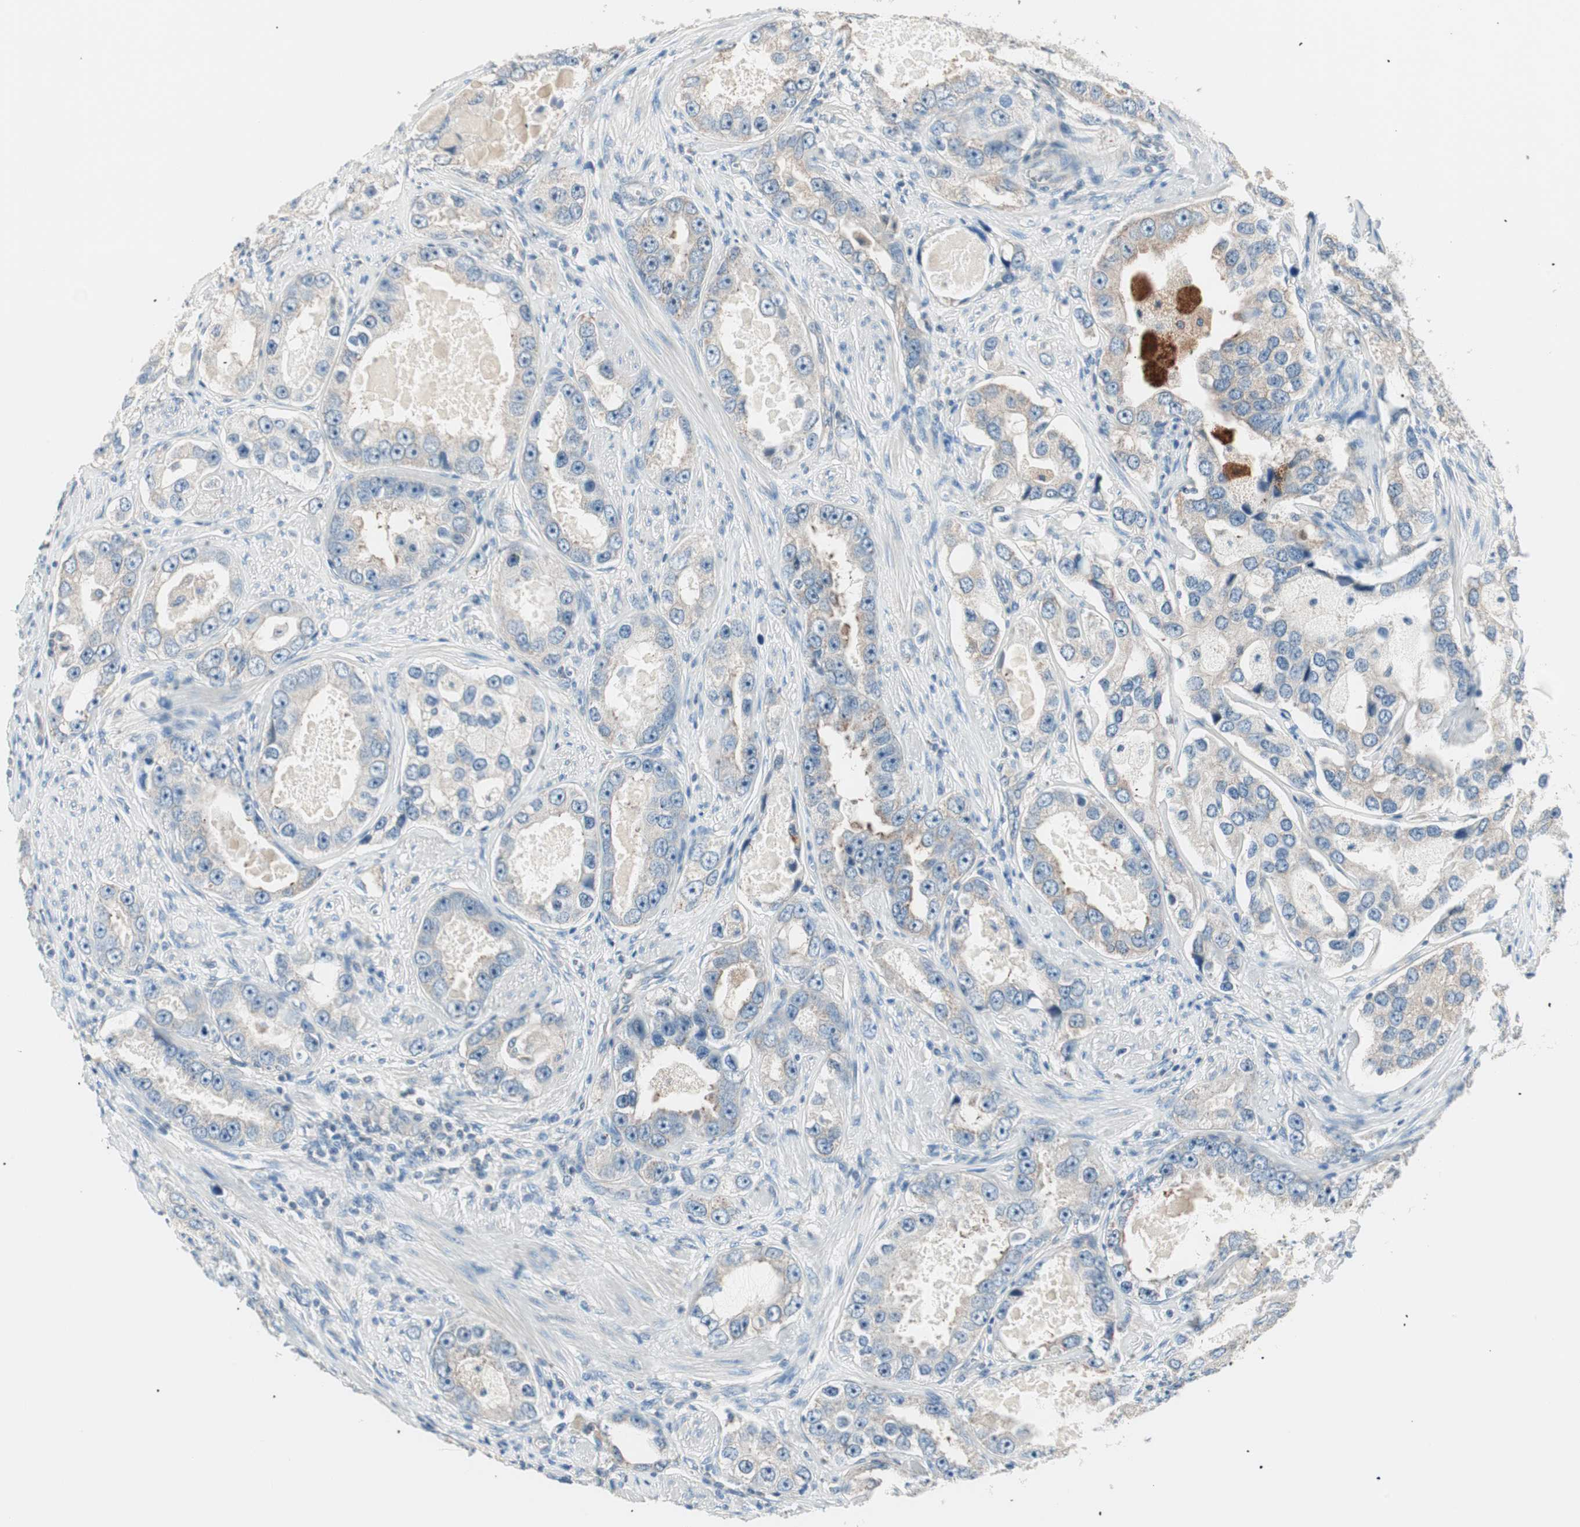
{"staining": {"intensity": "weak", "quantity": "<25%", "location": "cytoplasmic/membranous"}, "tissue": "prostate cancer", "cell_type": "Tumor cells", "image_type": "cancer", "snomed": [{"axis": "morphology", "description": "Adenocarcinoma, High grade"}, {"axis": "topography", "description": "Prostate"}], "caption": "Prostate cancer (high-grade adenocarcinoma) stained for a protein using IHC reveals no staining tumor cells.", "gene": "RAD54B", "patient": {"sex": "male", "age": 63}}